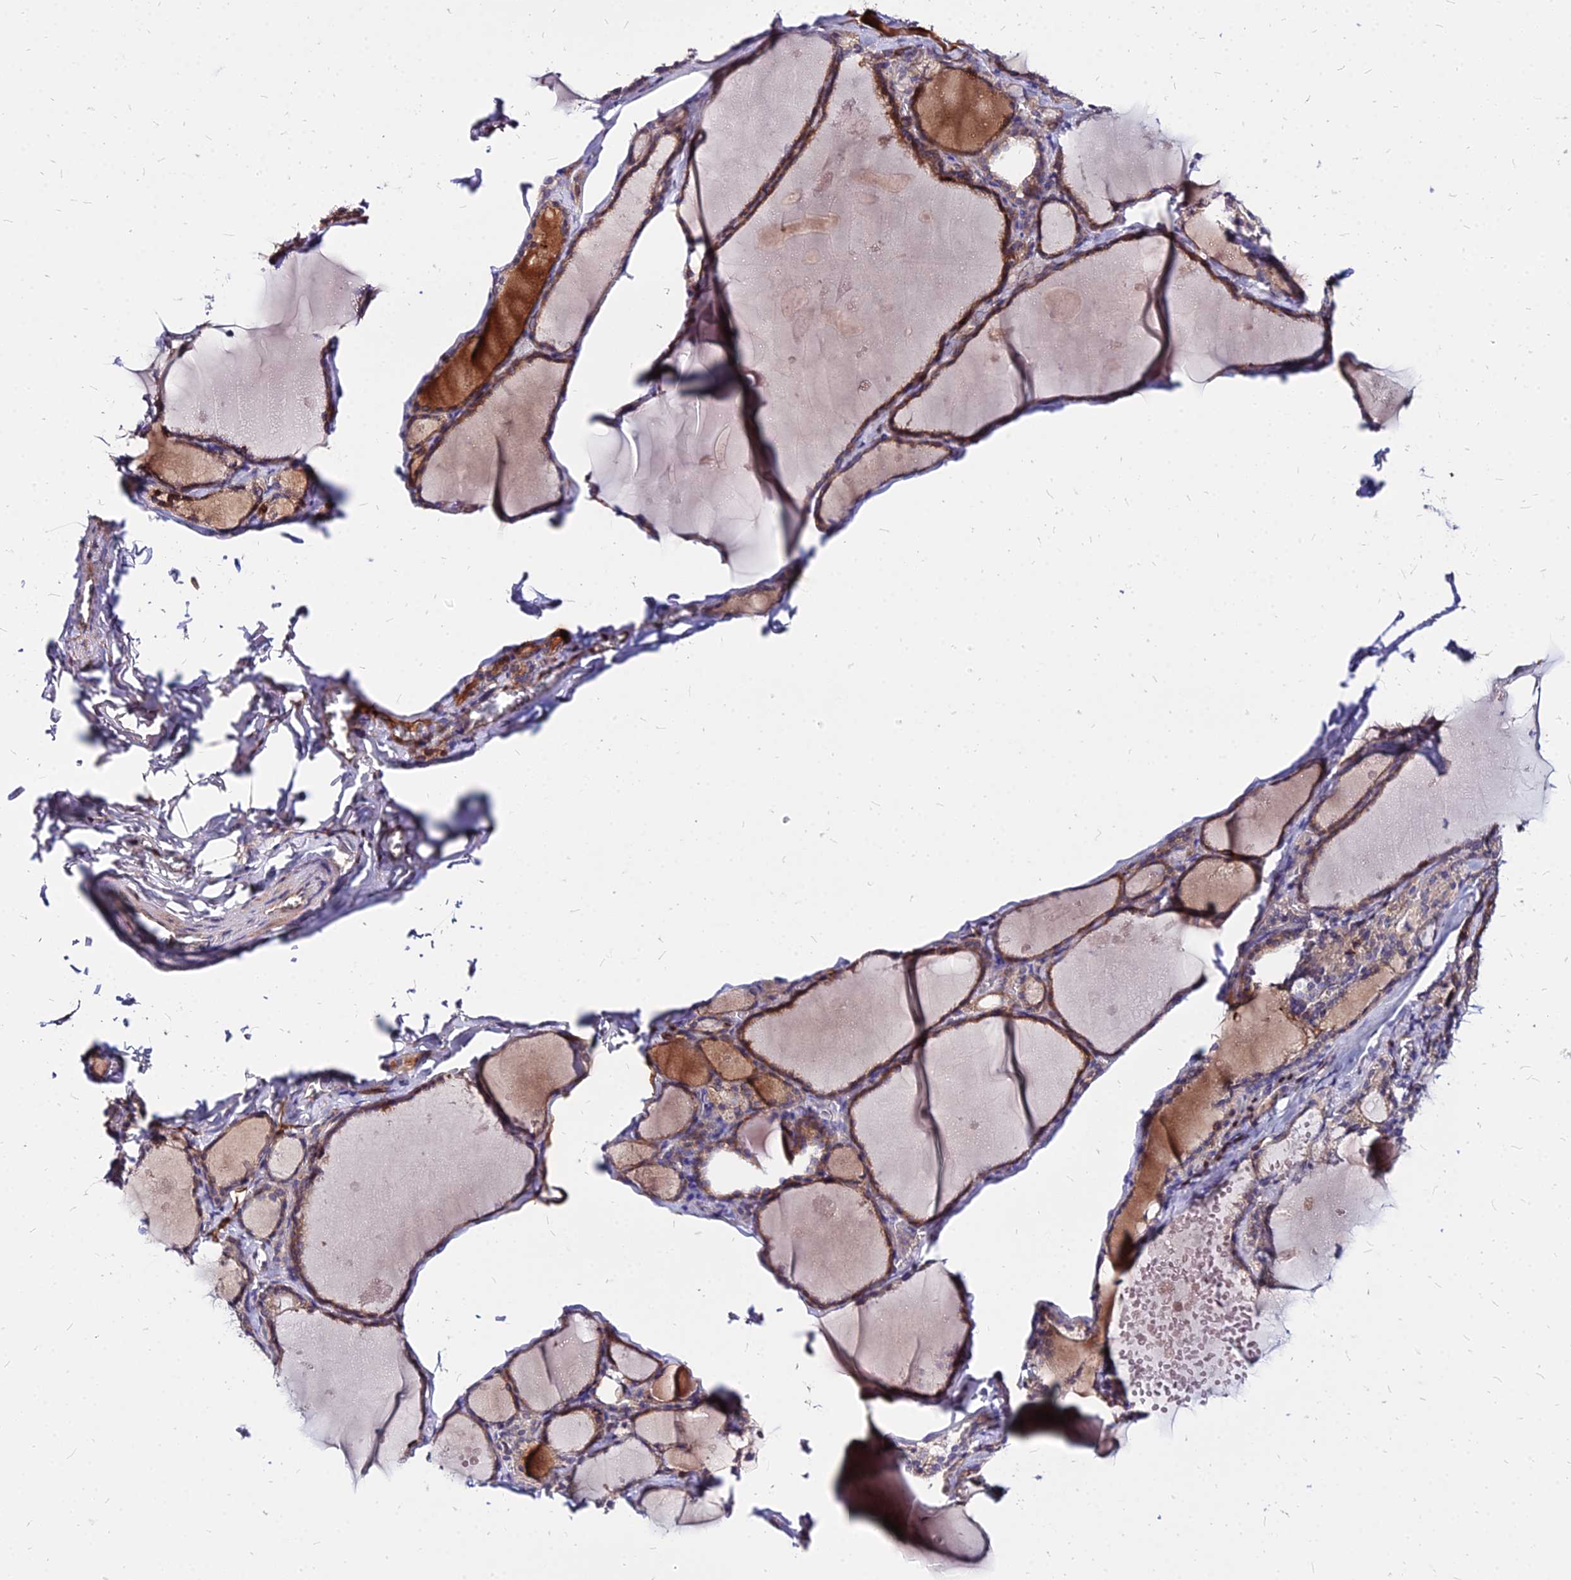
{"staining": {"intensity": "moderate", "quantity": ">75%", "location": "cytoplasmic/membranous"}, "tissue": "thyroid gland", "cell_type": "Glandular cells", "image_type": "normal", "snomed": [{"axis": "morphology", "description": "Normal tissue, NOS"}, {"axis": "topography", "description": "Thyroid gland"}], "caption": "This image shows immunohistochemistry staining of unremarkable thyroid gland, with medium moderate cytoplasmic/membranous positivity in approximately >75% of glandular cells.", "gene": "ACSM6", "patient": {"sex": "male", "age": 56}}